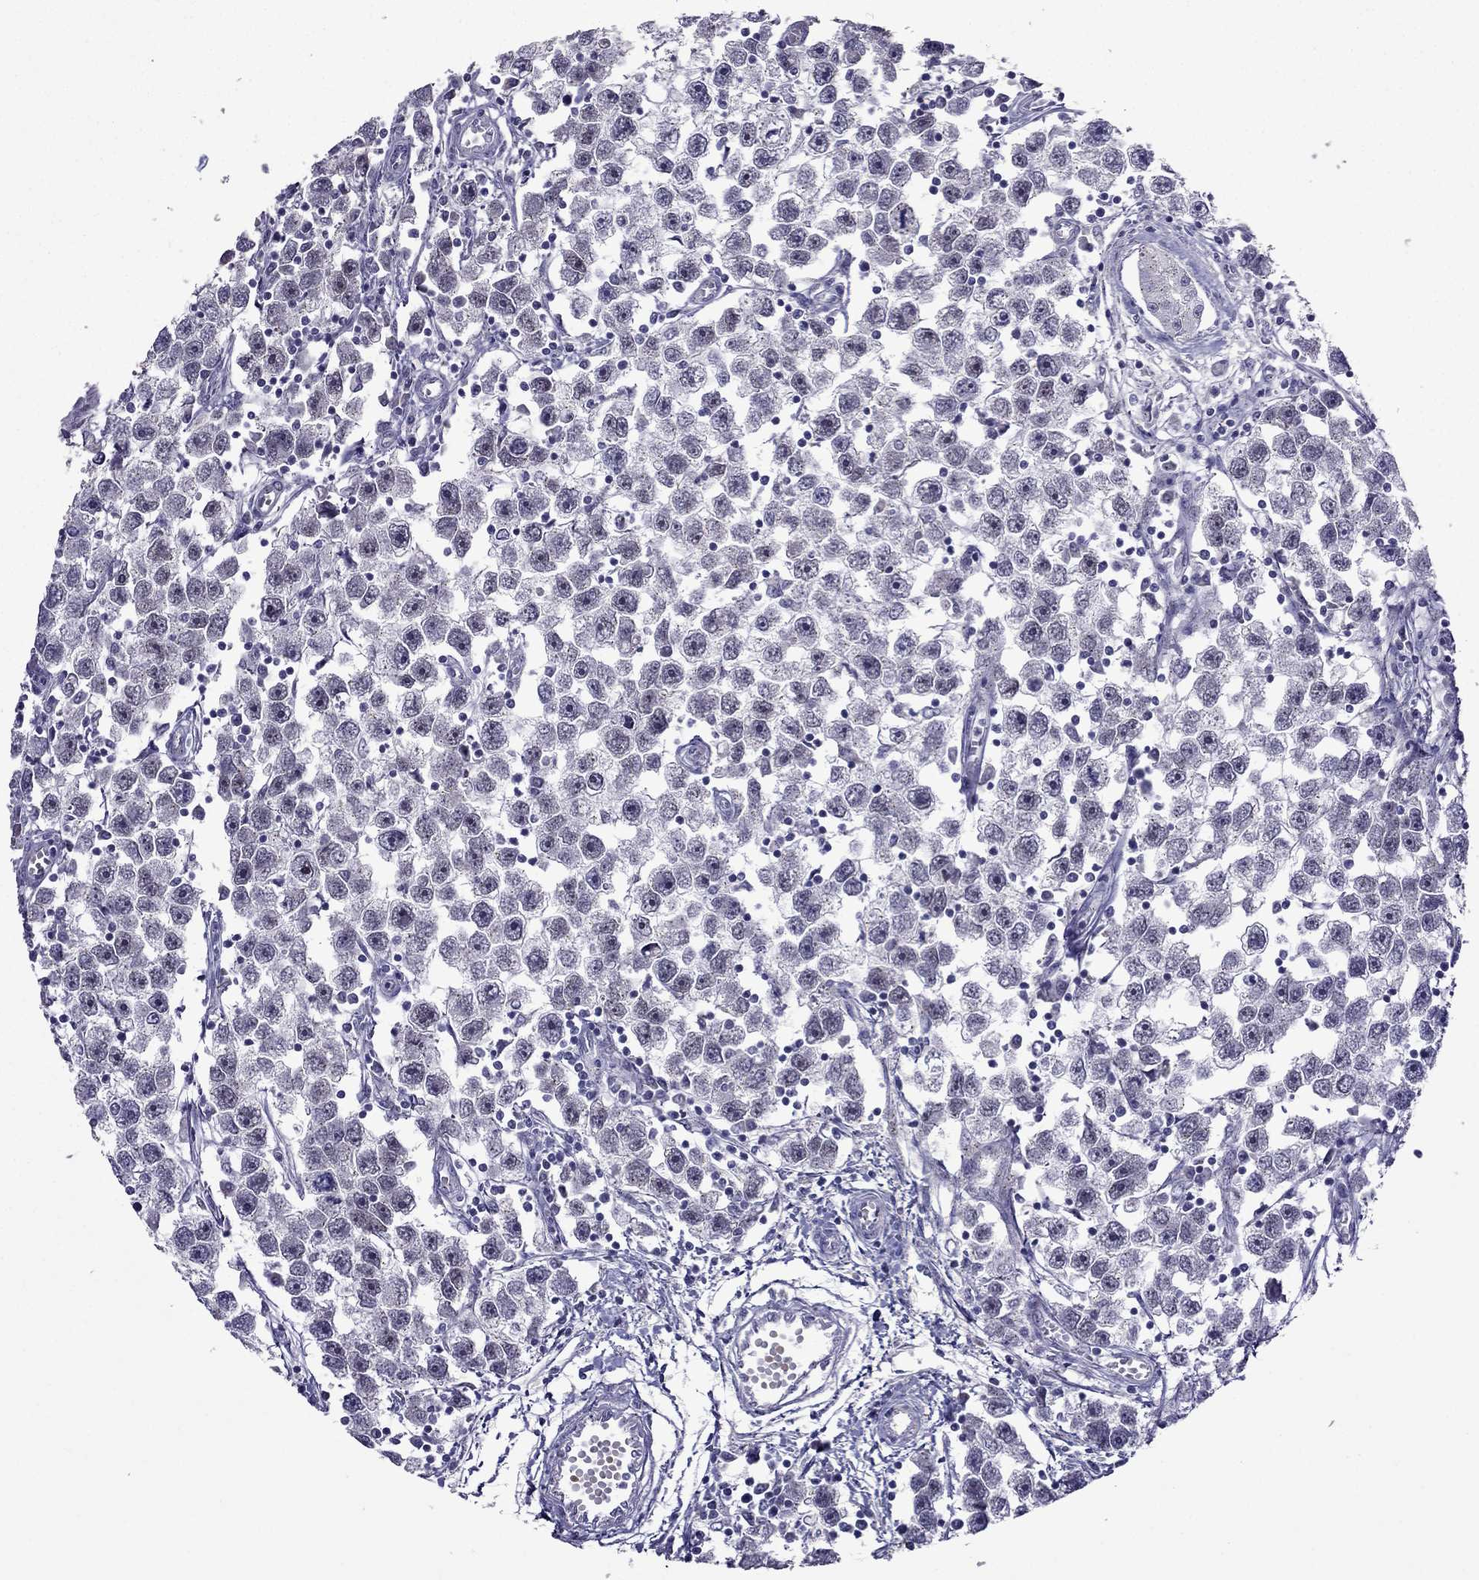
{"staining": {"intensity": "negative", "quantity": "none", "location": "none"}, "tissue": "testis cancer", "cell_type": "Tumor cells", "image_type": "cancer", "snomed": [{"axis": "morphology", "description": "Seminoma, NOS"}, {"axis": "topography", "description": "Testis"}], "caption": "A photomicrograph of human testis cancer (seminoma) is negative for staining in tumor cells.", "gene": "MYBPH", "patient": {"sex": "male", "age": 30}}